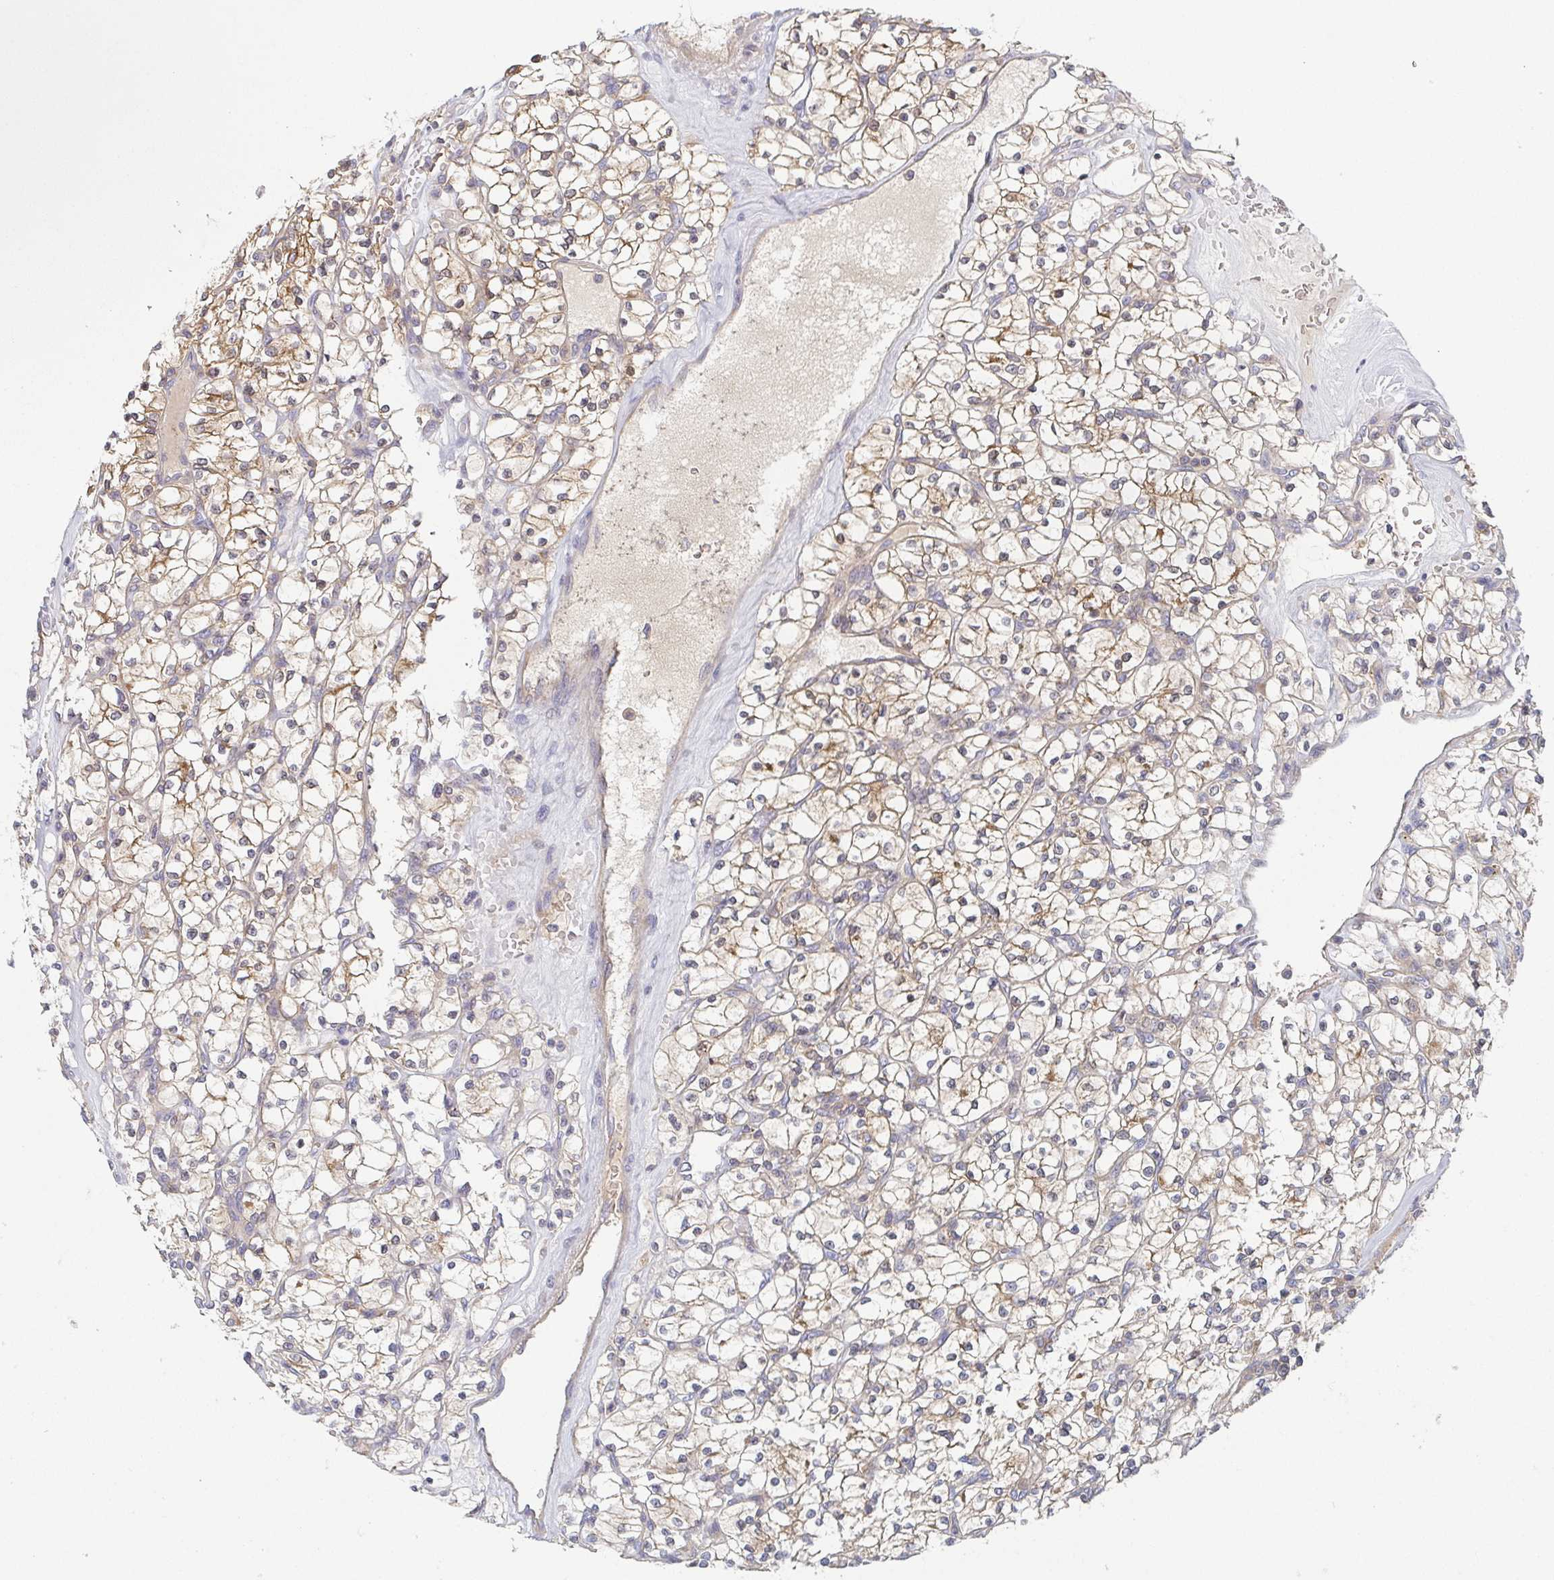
{"staining": {"intensity": "weak", "quantity": "25%-75%", "location": "cytoplasmic/membranous"}, "tissue": "renal cancer", "cell_type": "Tumor cells", "image_type": "cancer", "snomed": [{"axis": "morphology", "description": "Adenocarcinoma, NOS"}, {"axis": "topography", "description": "Kidney"}], "caption": "This is an image of immunohistochemistry staining of renal cancer, which shows weak staining in the cytoplasmic/membranous of tumor cells.", "gene": "TUFT1", "patient": {"sex": "female", "age": 64}}